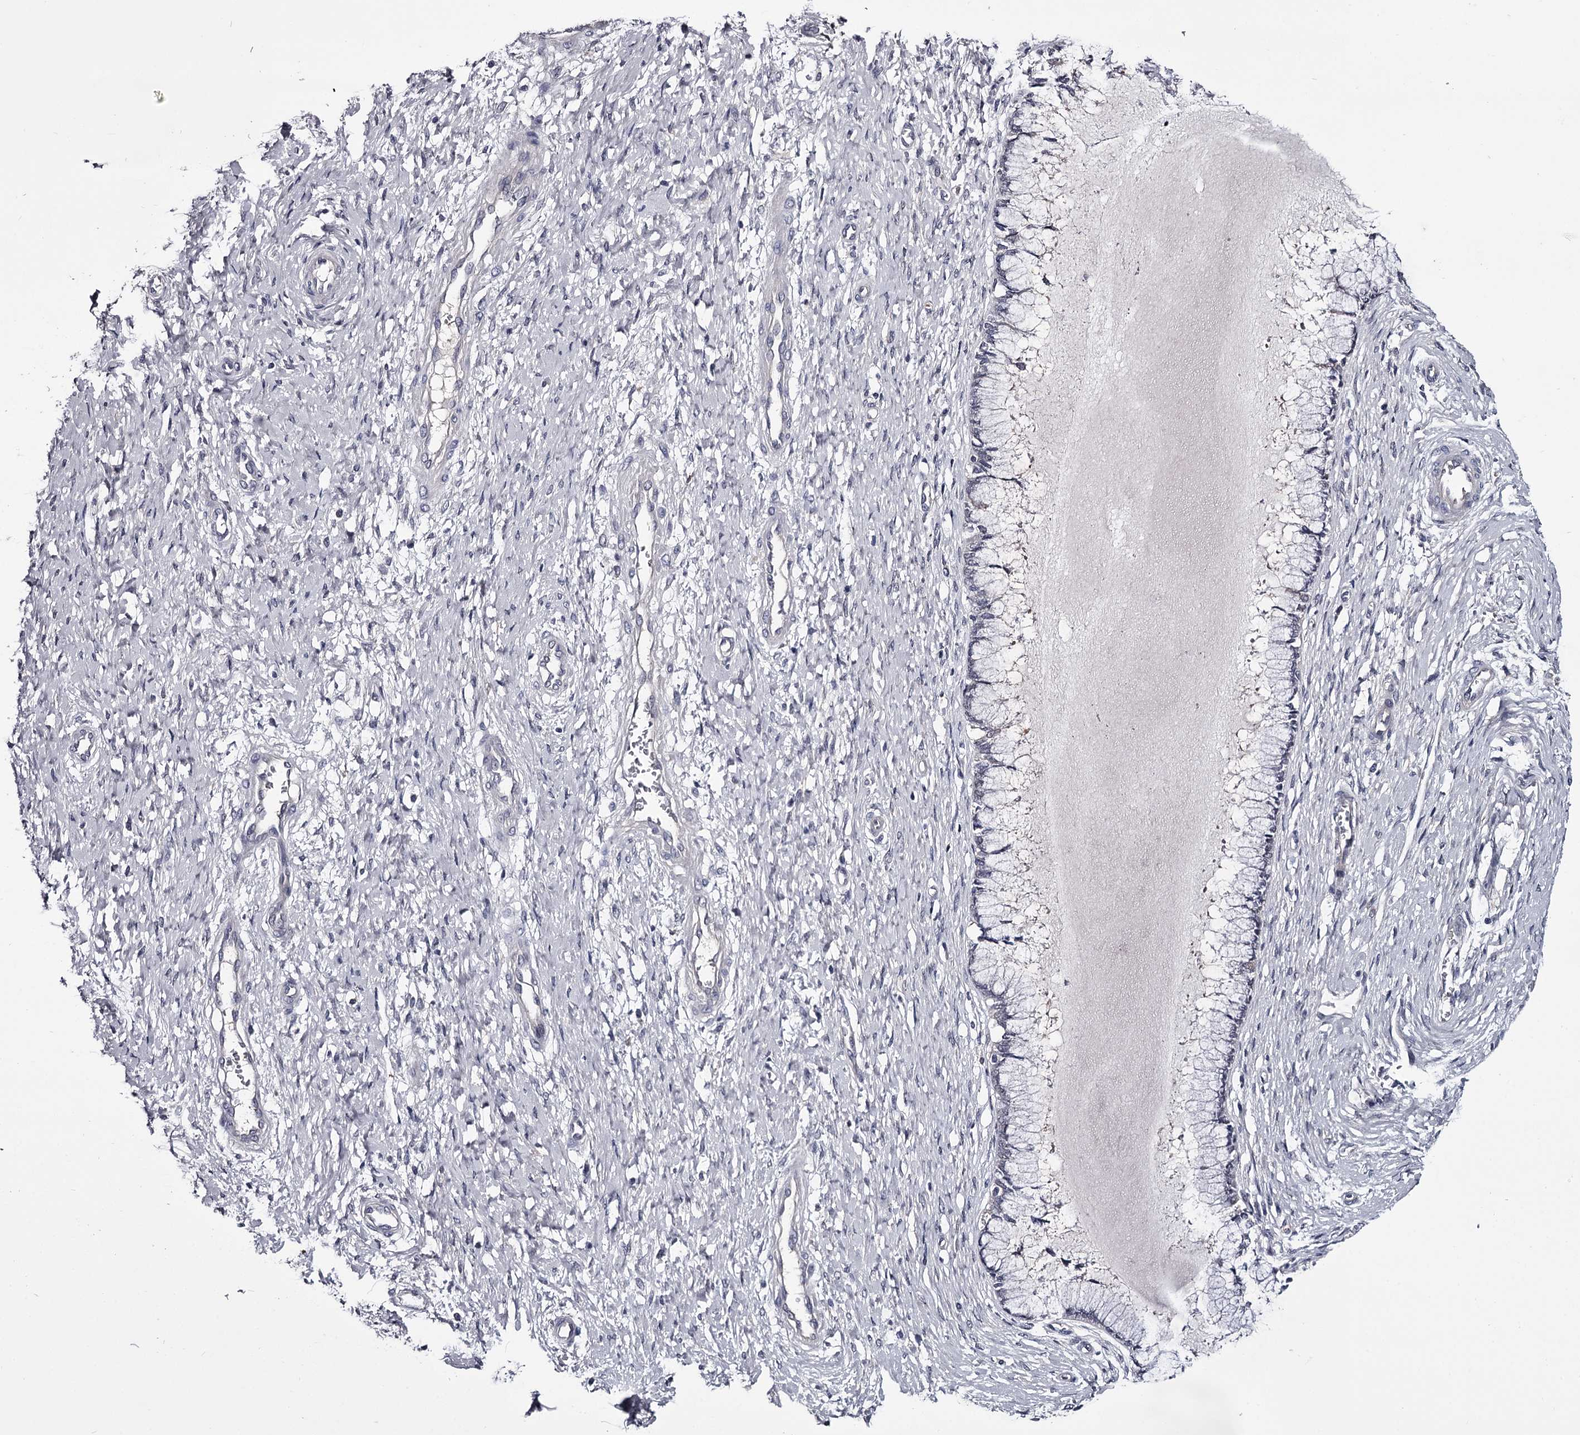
{"staining": {"intensity": "negative", "quantity": "none", "location": "none"}, "tissue": "cervix", "cell_type": "Glandular cells", "image_type": "normal", "snomed": [{"axis": "morphology", "description": "Normal tissue, NOS"}, {"axis": "topography", "description": "Cervix"}], "caption": "Immunohistochemistry (IHC) photomicrograph of unremarkable cervix stained for a protein (brown), which shows no positivity in glandular cells.", "gene": "GSTO1", "patient": {"sex": "female", "age": 55}}